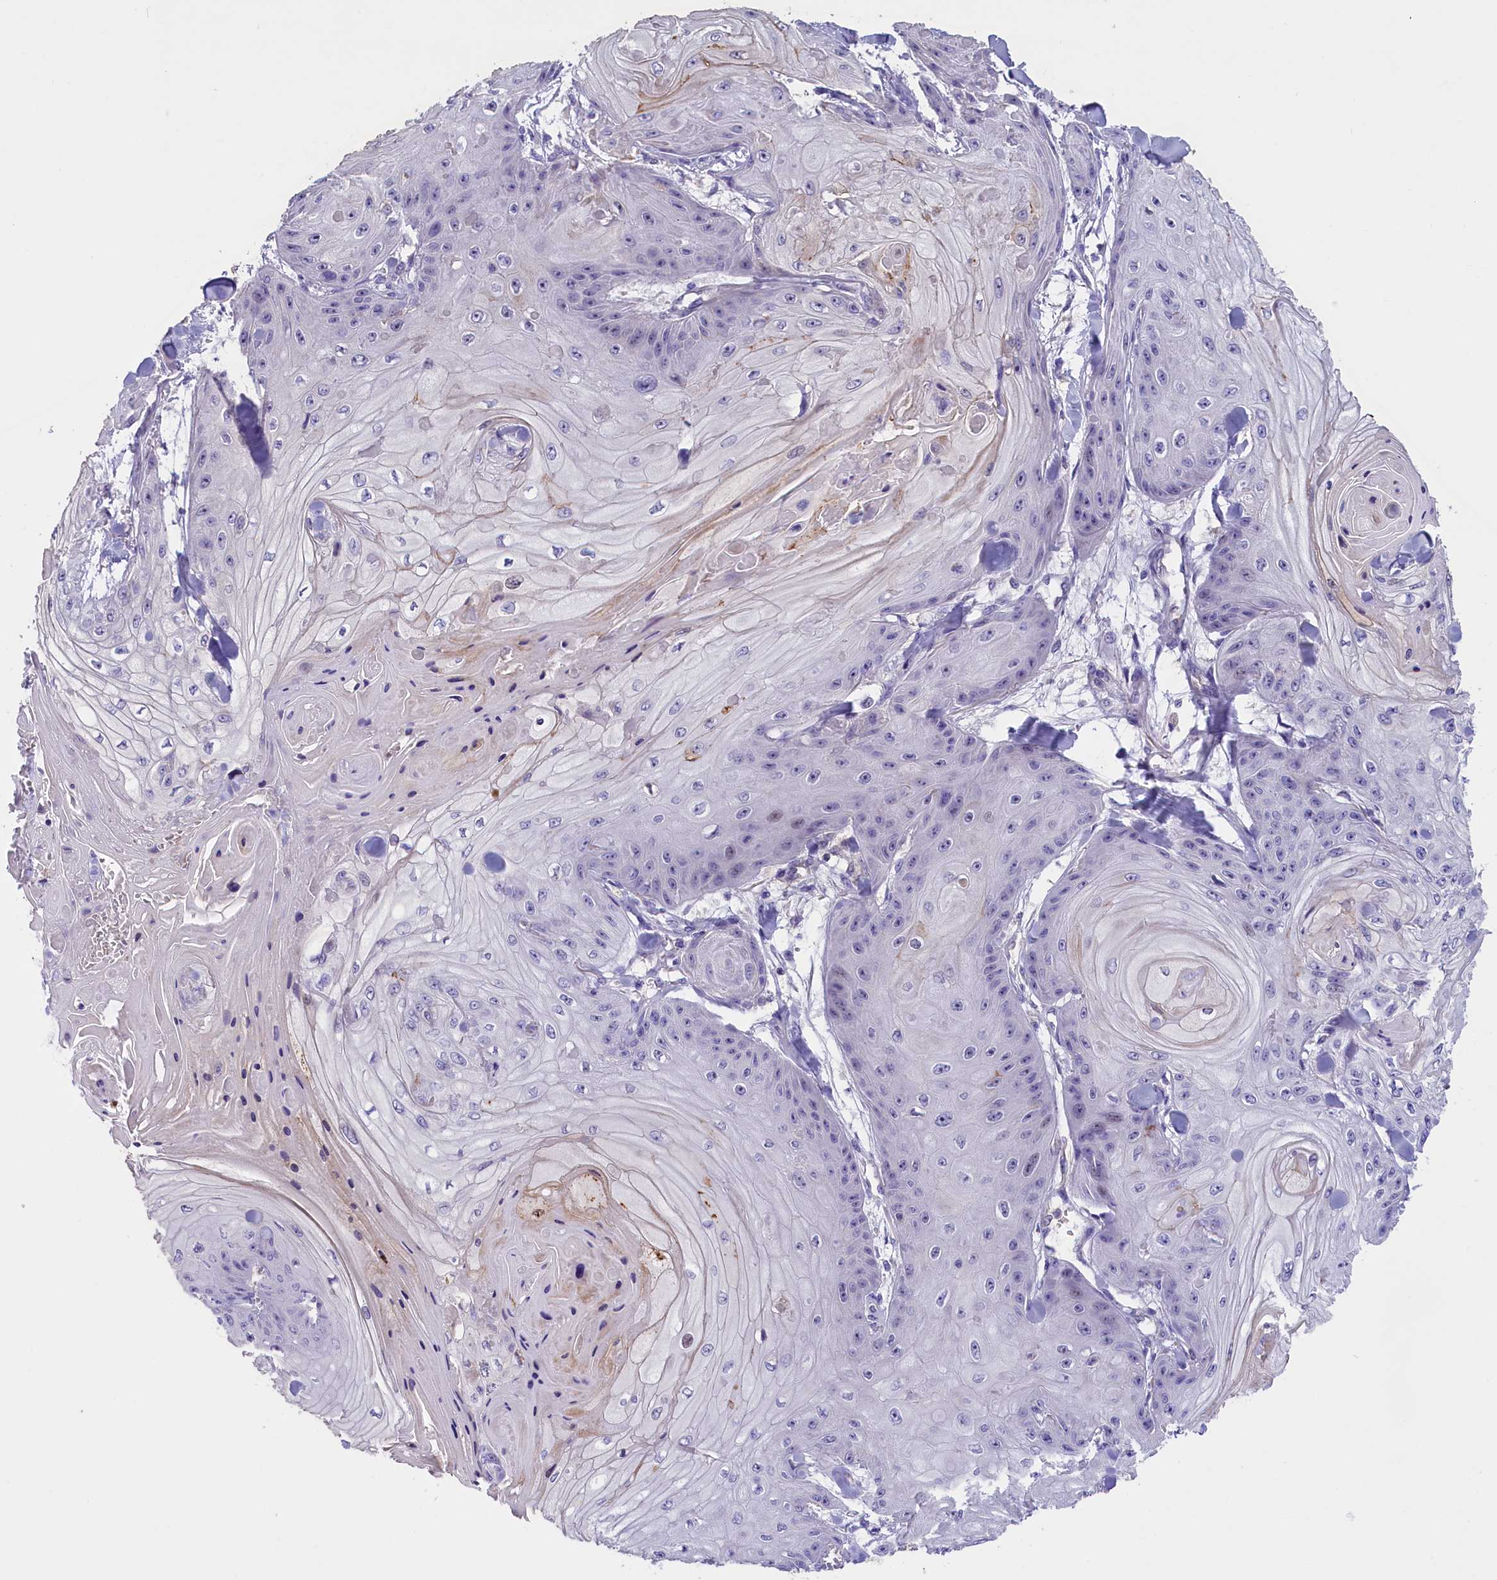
{"staining": {"intensity": "negative", "quantity": "none", "location": "none"}, "tissue": "skin cancer", "cell_type": "Tumor cells", "image_type": "cancer", "snomed": [{"axis": "morphology", "description": "Squamous cell carcinoma, NOS"}, {"axis": "topography", "description": "Skin"}], "caption": "Protein analysis of squamous cell carcinoma (skin) displays no significant staining in tumor cells.", "gene": "CCDC32", "patient": {"sex": "male", "age": 74}}